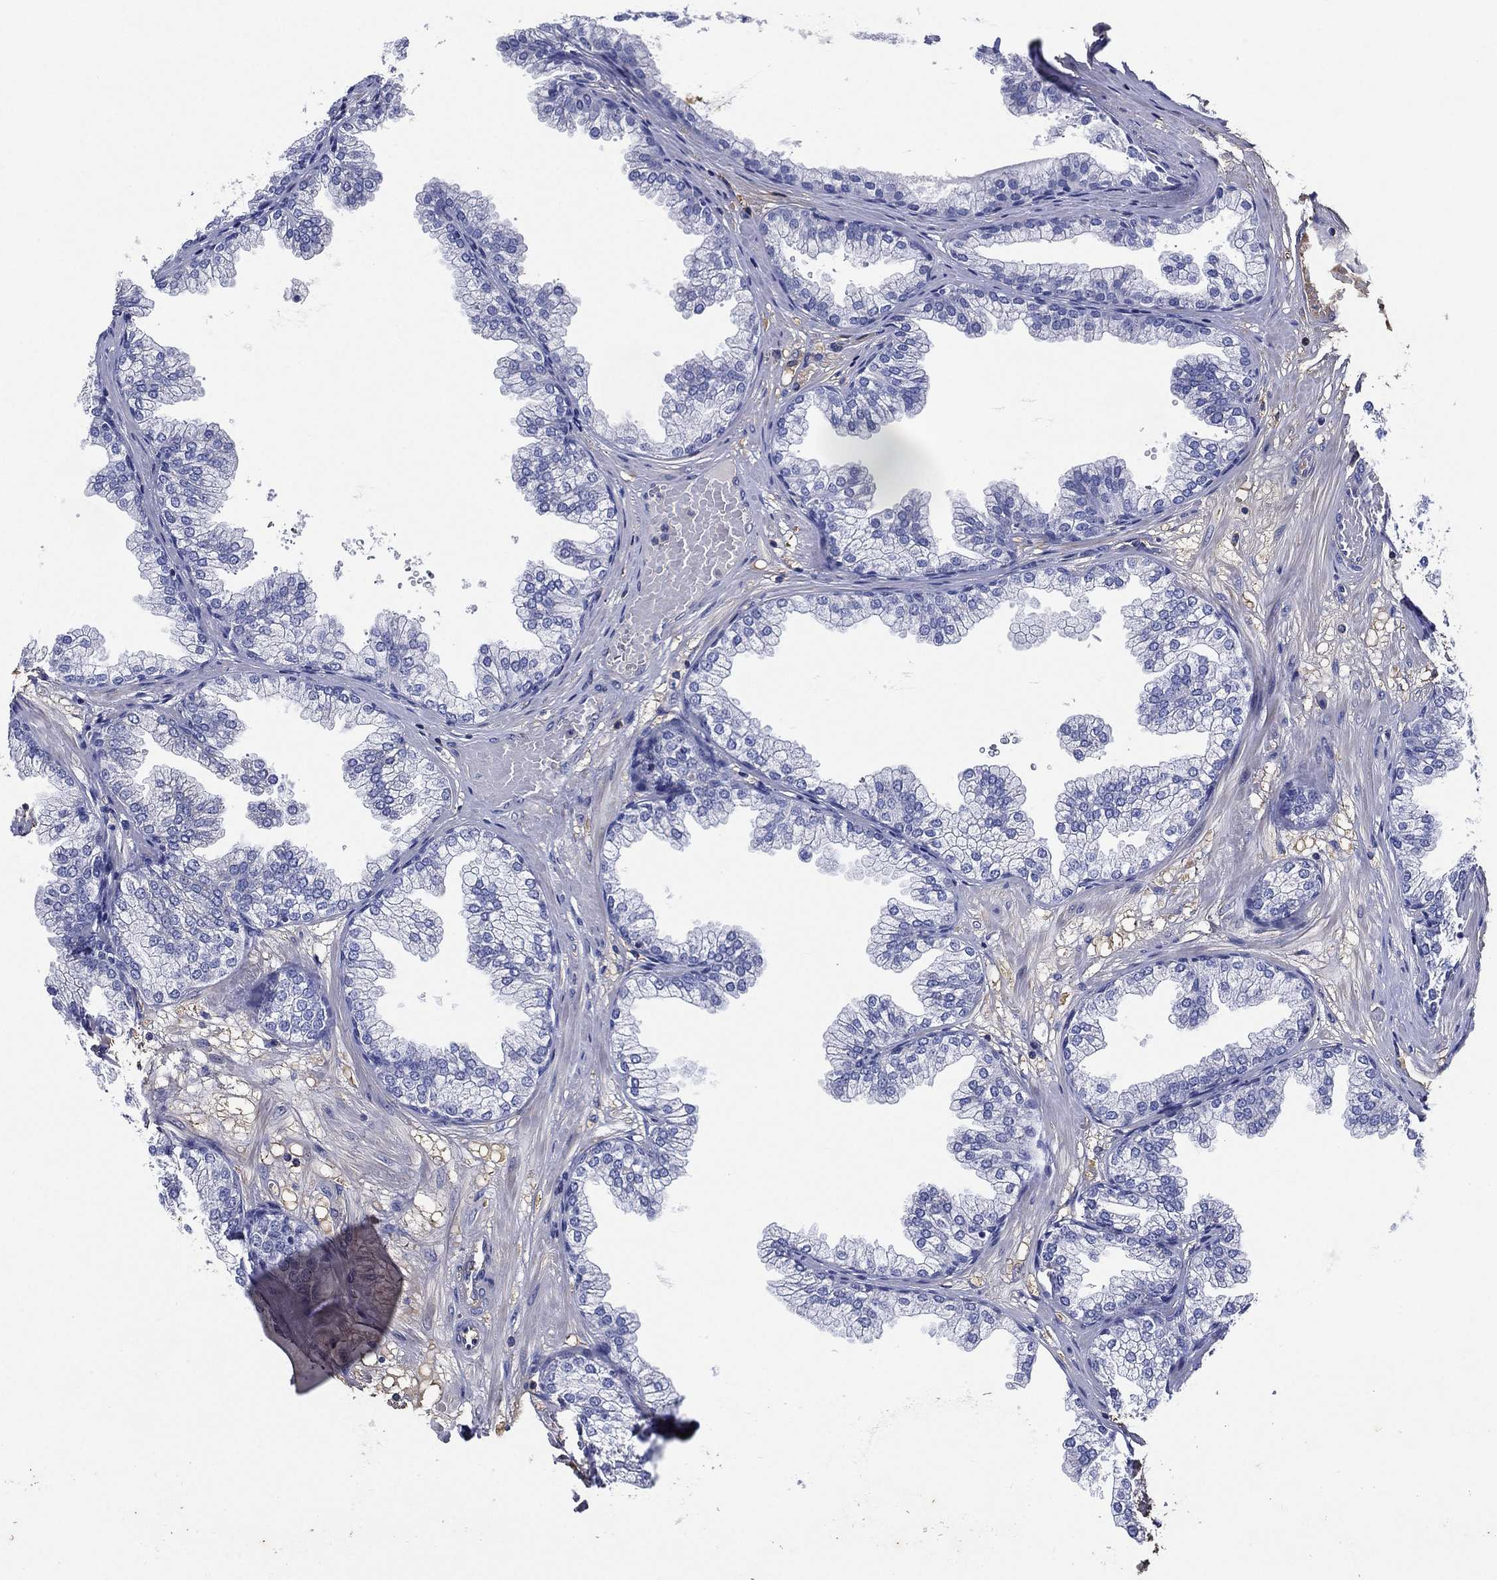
{"staining": {"intensity": "negative", "quantity": "none", "location": "none"}, "tissue": "prostate", "cell_type": "Glandular cells", "image_type": "normal", "snomed": [{"axis": "morphology", "description": "Normal tissue, NOS"}, {"axis": "topography", "description": "Prostate"}], "caption": "Immunohistochemistry (IHC) image of normal human prostate stained for a protein (brown), which shows no expression in glandular cells. Brightfield microscopy of immunohistochemistry (IHC) stained with DAB (3,3'-diaminobenzidine) (brown) and hematoxylin (blue), captured at high magnification.", "gene": "TMPRSS11D", "patient": {"sex": "male", "age": 37}}